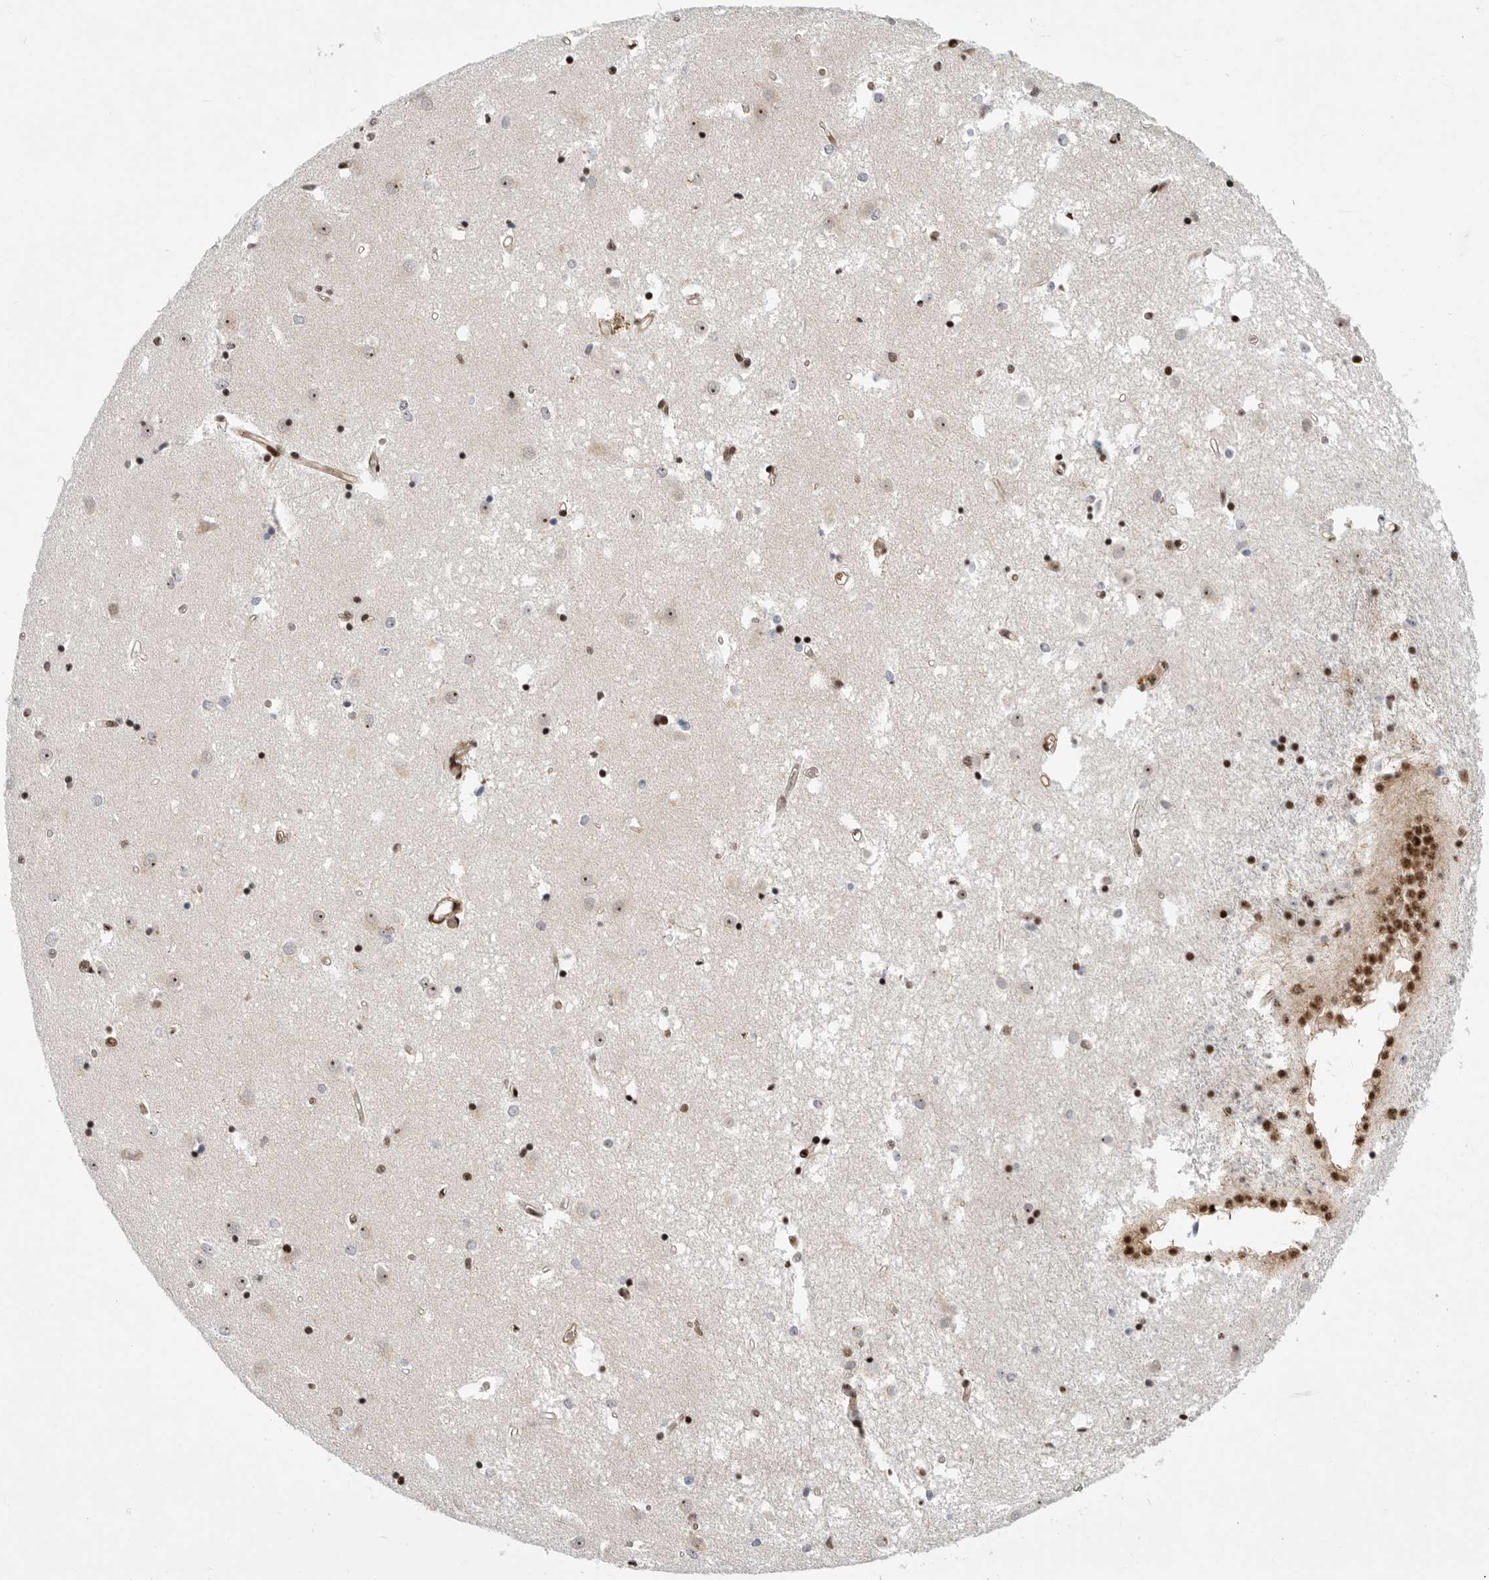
{"staining": {"intensity": "strong", "quantity": "25%-75%", "location": "nuclear"}, "tissue": "caudate", "cell_type": "Glial cells", "image_type": "normal", "snomed": [{"axis": "morphology", "description": "Normal tissue, NOS"}, {"axis": "topography", "description": "Lateral ventricle wall"}], "caption": "Caudate stained with DAB (3,3'-diaminobenzidine) immunohistochemistry shows high levels of strong nuclear expression in about 25%-75% of glial cells.", "gene": "GPATCH2", "patient": {"sex": "male", "age": 45}}